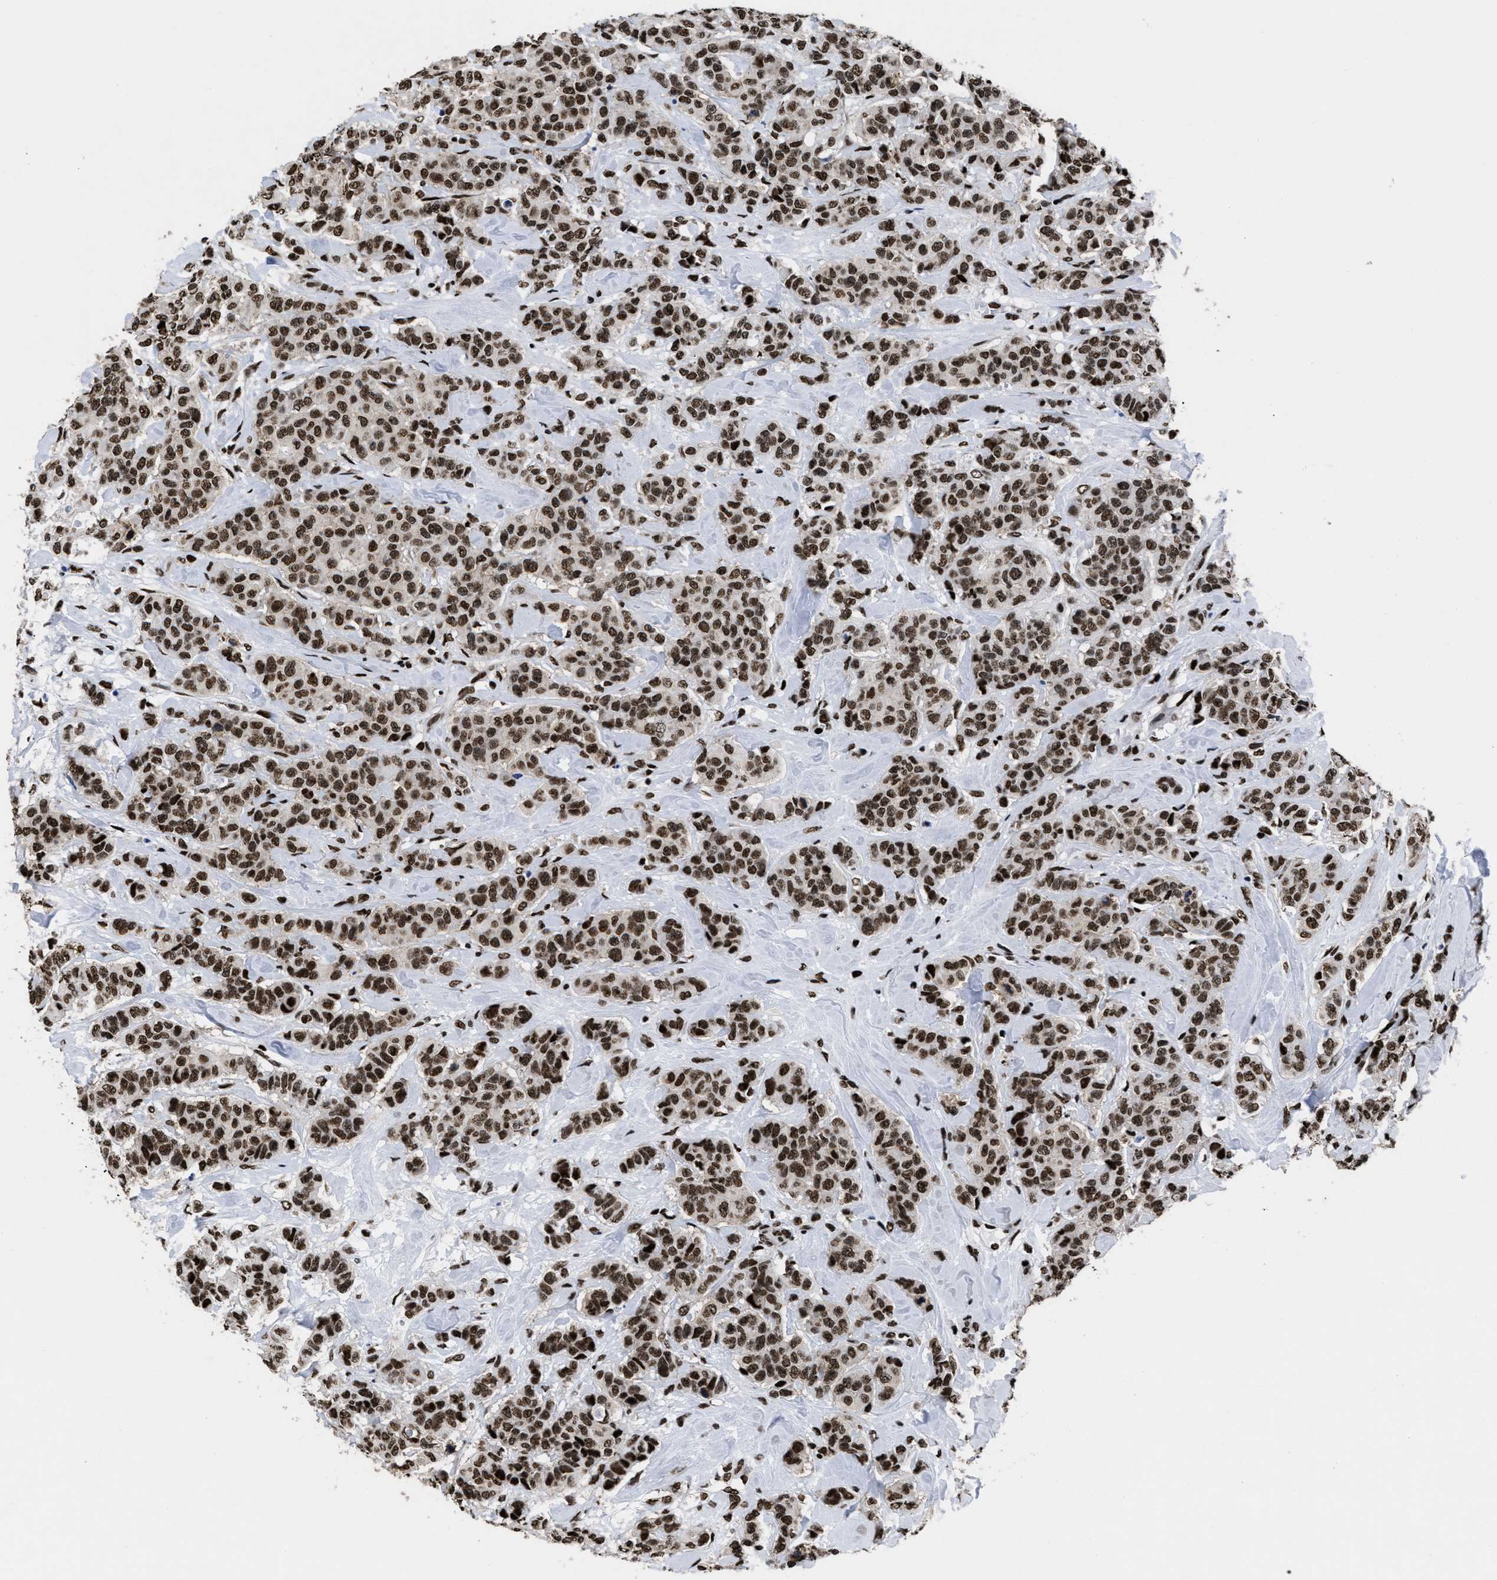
{"staining": {"intensity": "strong", "quantity": ">75%", "location": "nuclear"}, "tissue": "breast cancer", "cell_type": "Tumor cells", "image_type": "cancer", "snomed": [{"axis": "morphology", "description": "Normal tissue, NOS"}, {"axis": "morphology", "description": "Duct carcinoma"}, {"axis": "topography", "description": "Breast"}], "caption": "Strong nuclear expression for a protein is appreciated in about >75% of tumor cells of breast cancer (intraductal carcinoma) using immunohistochemistry.", "gene": "CALHM3", "patient": {"sex": "female", "age": 40}}